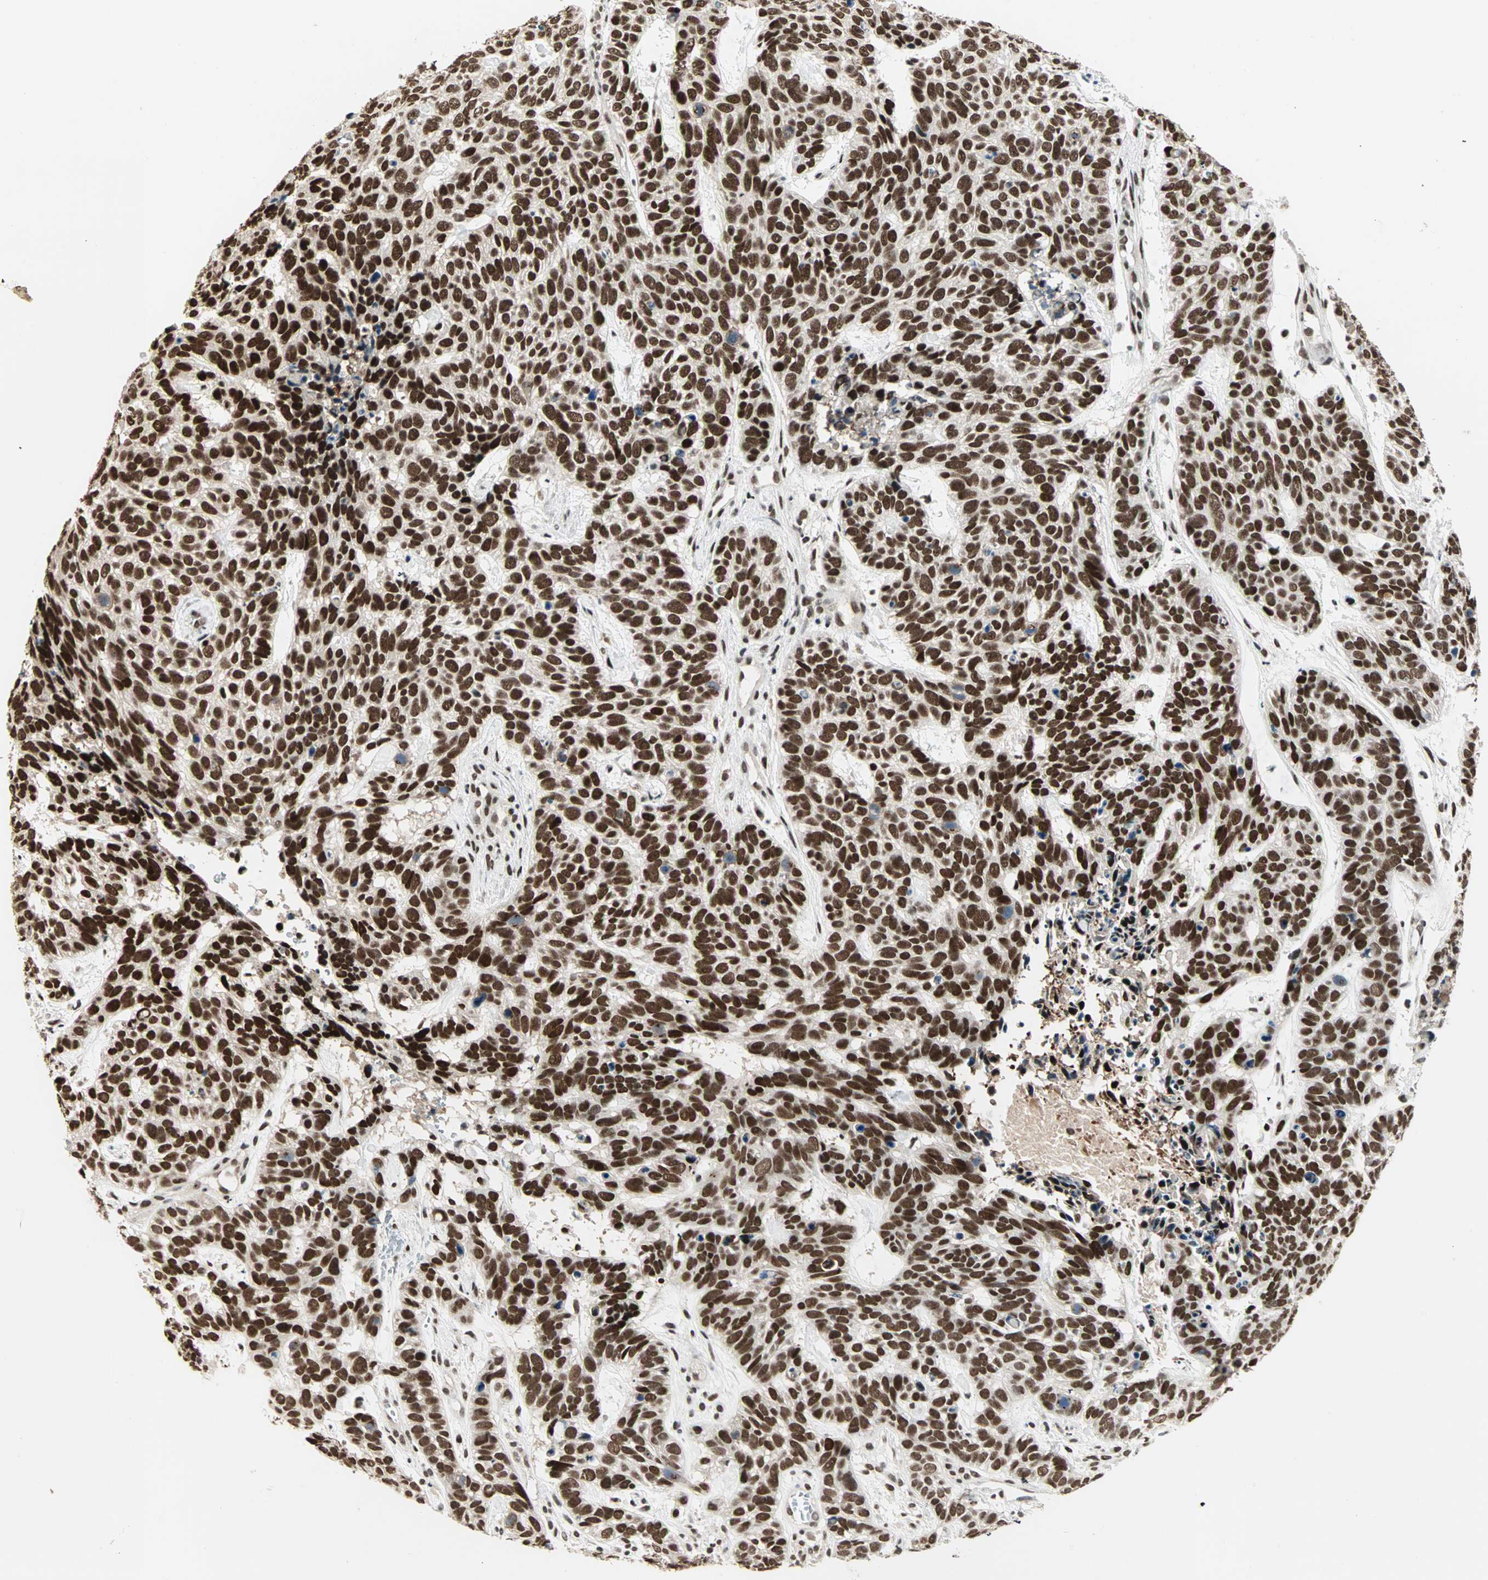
{"staining": {"intensity": "strong", "quantity": ">75%", "location": "nuclear"}, "tissue": "skin cancer", "cell_type": "Tumor cells", "image_type": "cancer", "snomed": [{"axis": "morphology", "description": "Basal cell carcinoma"}, {"axis": "topography", "description": "Skin"}], "caption": "Protein expression analysis of human skin basal cell carcinoma reveals strong nuclear staining in approximately >75% of tumor cells.", "gene": "BLM", "patient": {"sex": "male", "age": 87}}